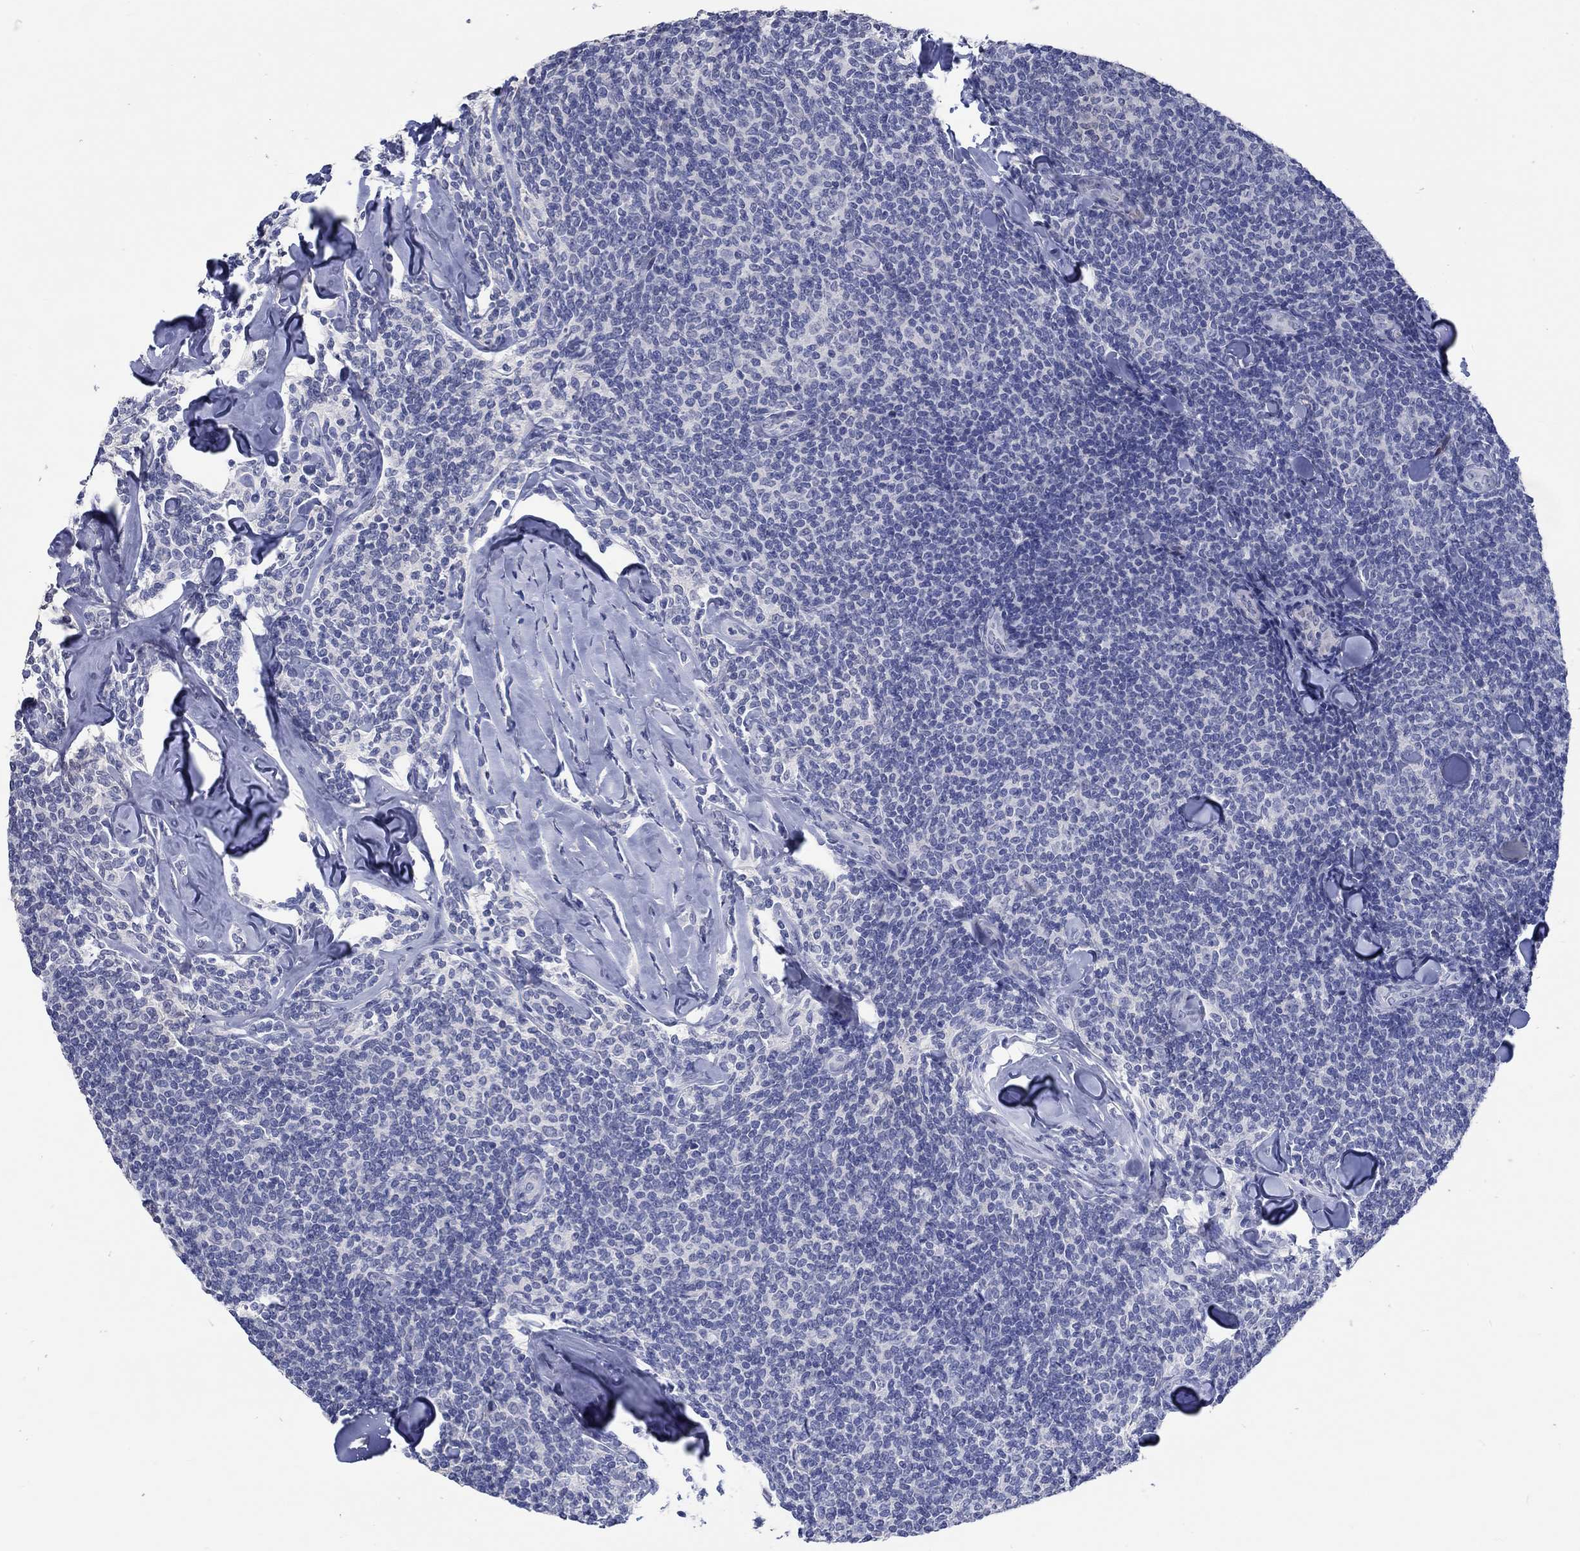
{"staining": {"intensity": "negative", "quantity": "none", "location": "none"}, "tissue": "lymphoma", "cell_type": "Tumor cells", "image_type": "cancer", "snomed": [{"axis": "morphology", "description": "Malignant lymphoma, non-Hodgkin's type, Low grade"}, {"axis": "topography", "description": "Lymph node"}], "caption": "Histopathology image shows no significant protein staining in tumor cells of lymphoma.", "gene": "C4orf47", "patient": {"sex": "female", "age": 56}}